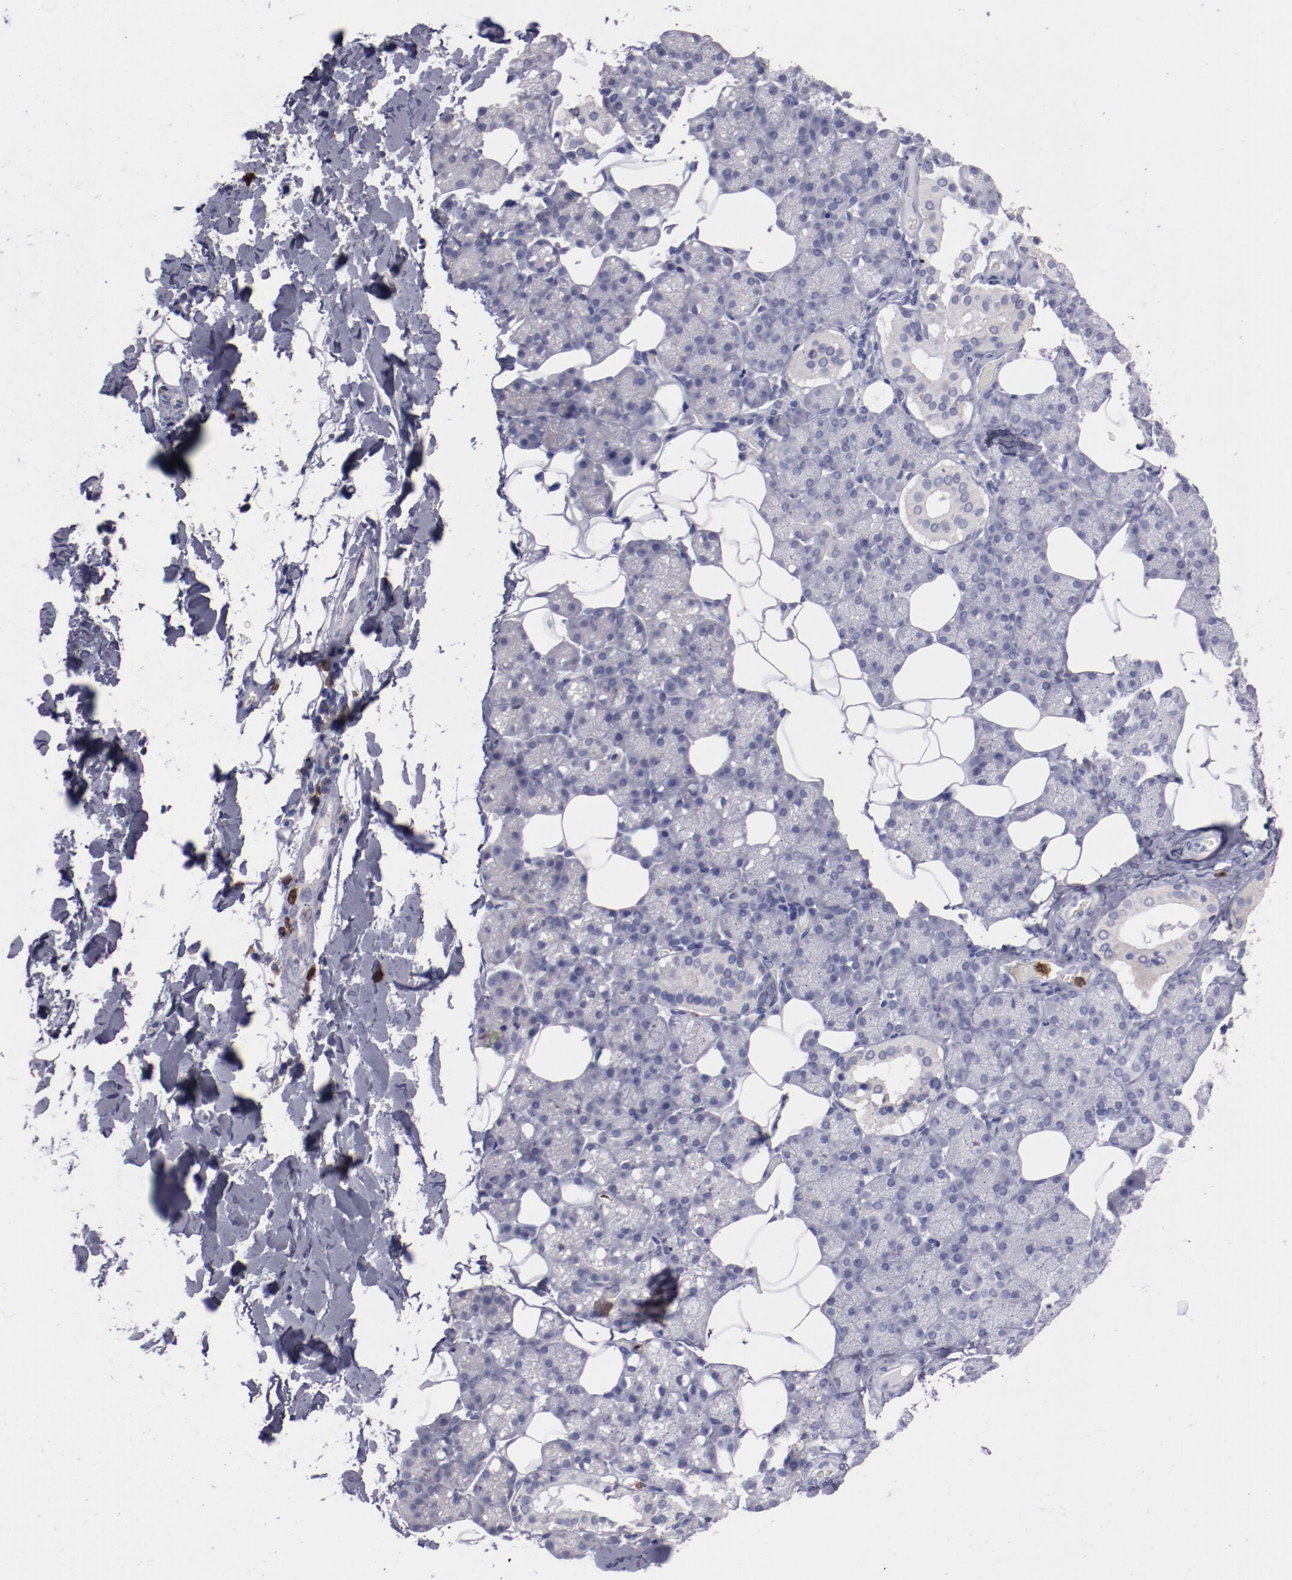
{"staining": {"intensity": "weak", "quantity": ">75%", "location": "cytoplasmic/membranous"}, "tissue": "salivary gland", "cell_type": "Glandular cells", "image_type": "normal", "snomed": [{"axis": "morphology", "description": "Normal tissue, NOS"}, {"axis": "topography", "description": "Lymph node"}, {"axis": "topography", "description": "Salivary gland"}], "caption": "About >75% of glandular cells in benign human salivary gland reveal weak cytoplasmic/membranous protein expression as visualized by brown immunohistochemical staining.", "gene": "FGR", "patient": {"sex": "male", "age": 8}}